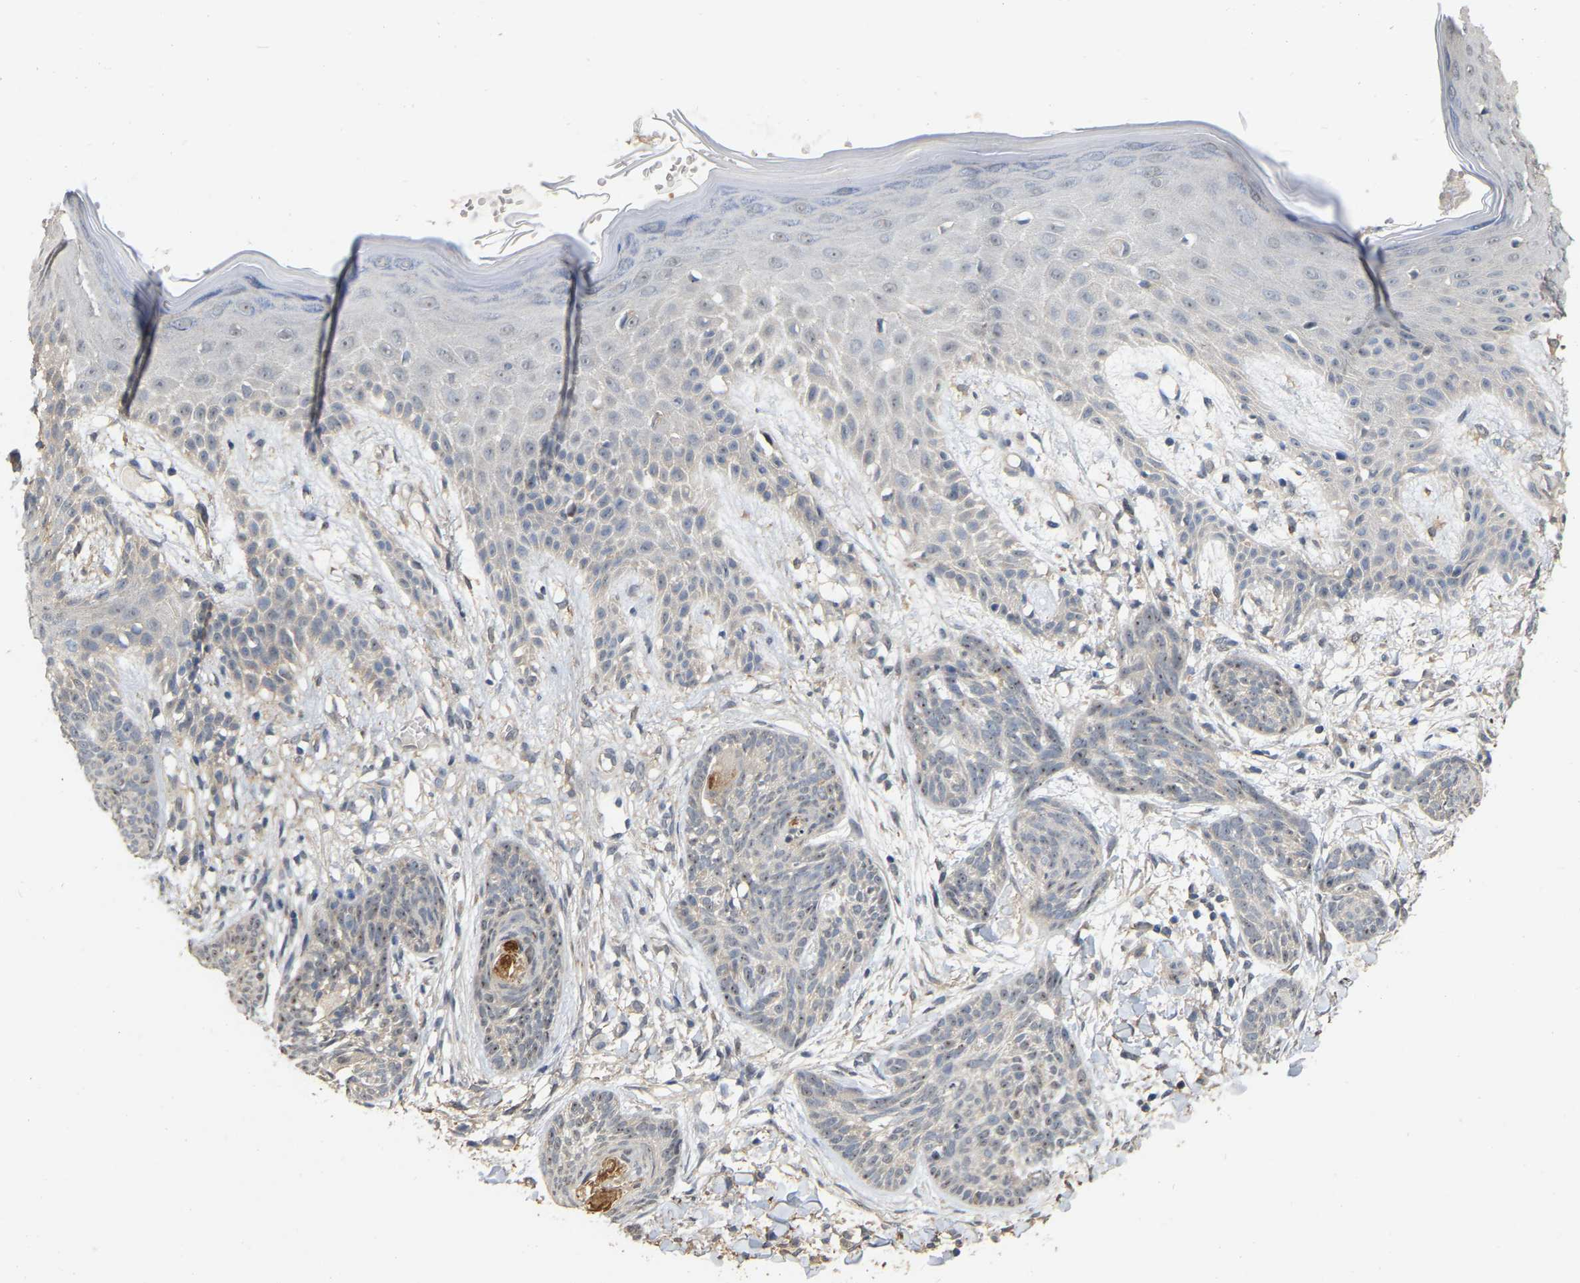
{"staining": {"intensity": "weak", "quantity": ">75%", "location": "nuclear"}, "tissue": "skin cancer", "cell_type": "Tumor cells", "image_type": "cancer", "snomed": [{"axis": "morphology", "description": "Basal cell carcinoma"}, {"axis": "topography", "description": "Skin"}], "caption": "Tumor cells show low levels of weak nuclear positivity in about >75% of cells in skin basal cell carcinoma. (DAB (3,3'-diaminobenzidine) = brown stain, brightfield microscopy at high magnification).", "gene": "RUVBL1", "patient": {"sex": "female", "age": 59}}